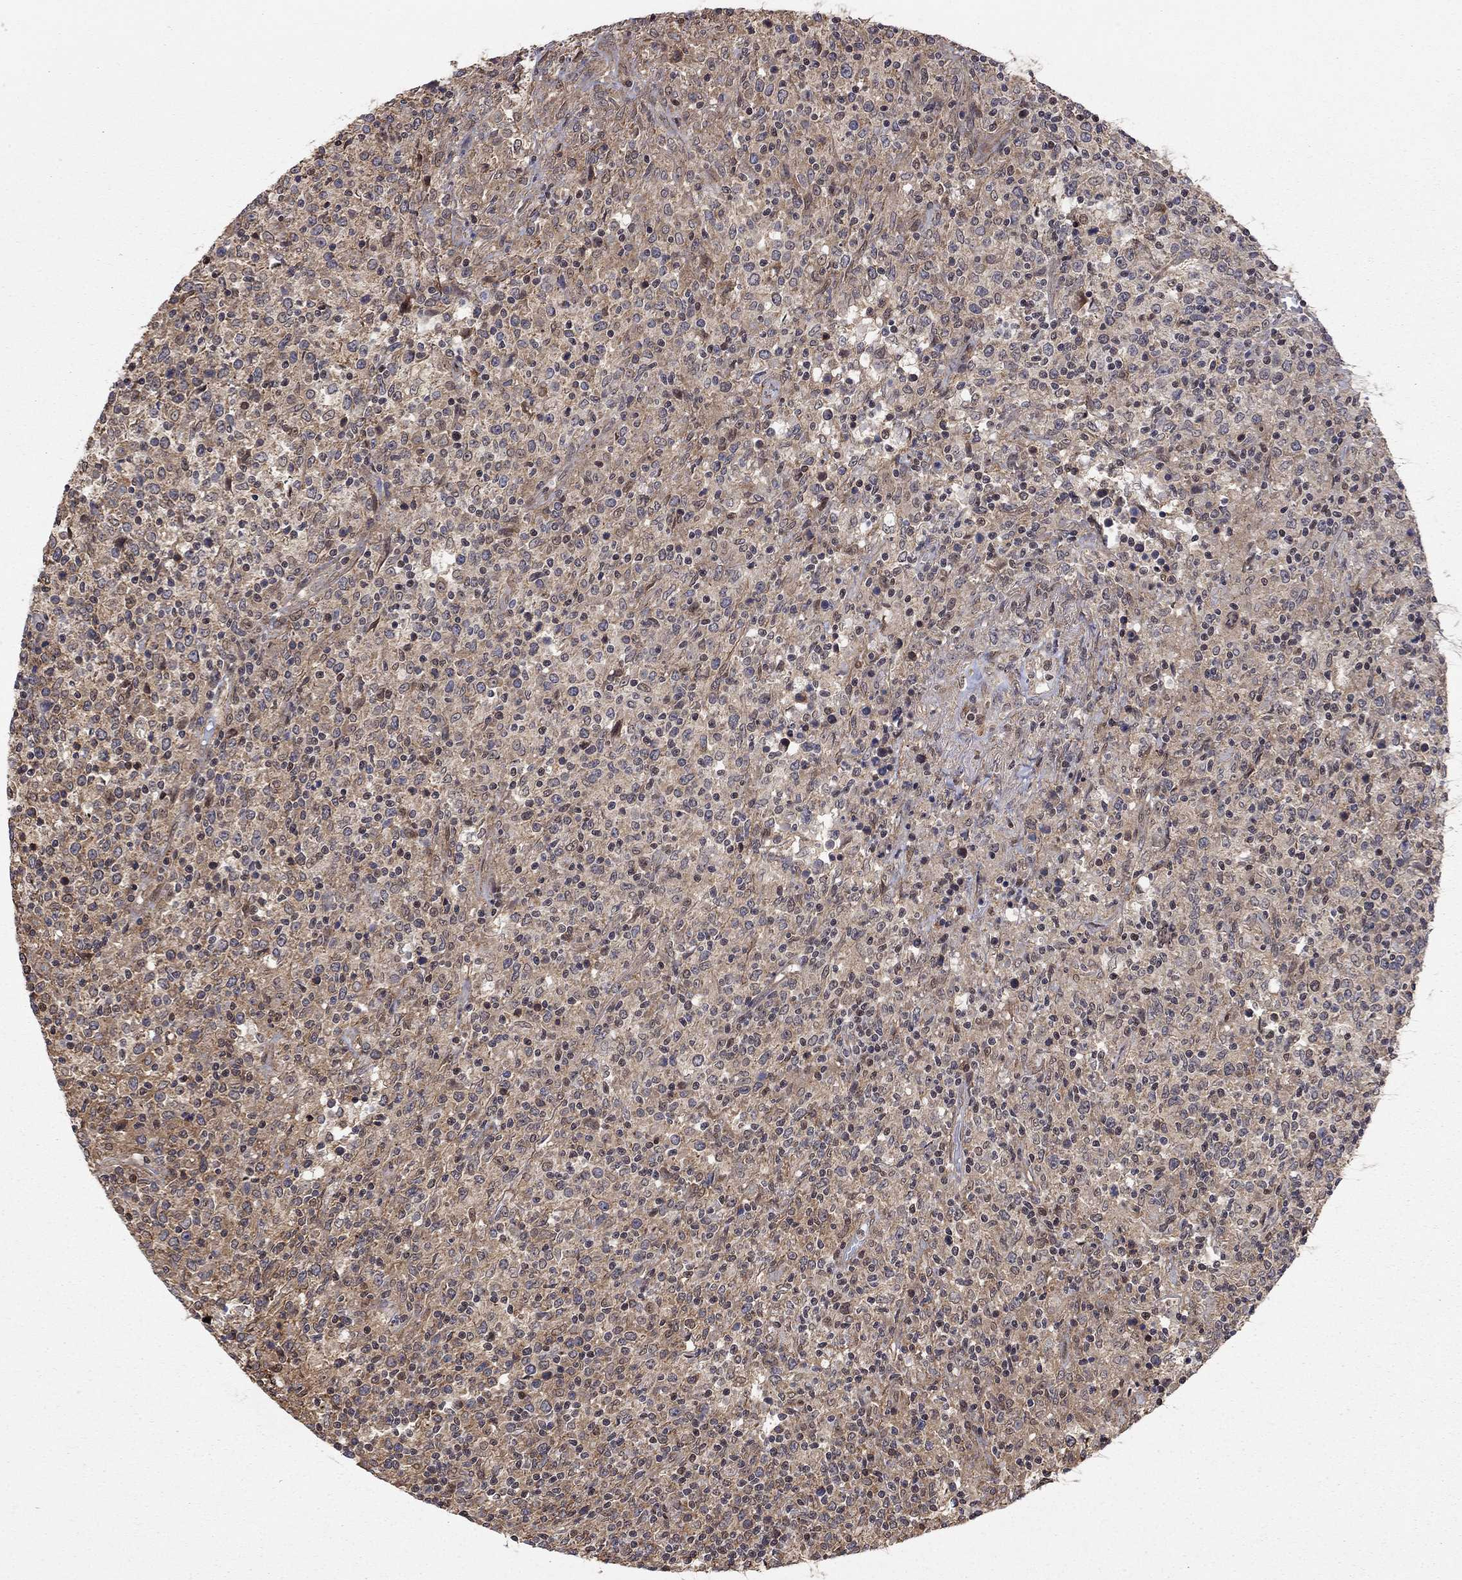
{"staining": {"intensity": "weak", "quantity": "25%-75%", "location": "cytoplasmic/membranous"}, "tissue": "lymphoma", "cell_type": "Tumor cells", "image_type": "cancer", "snomed": [{"axis": "morphology", "description": "Malignant lymphoma, non-Hodgkin's type, High grade"}, {"axis": "topography", "description": "Lung"}], "caption": "Lymphoma tissue shows weak cytoplasmic/membranous staining in about 25%-75% of tumor cells, visualized by immunohistochemistry. Nuclei are stained in blue.", "gene": "TDP1", "patient": {"sex": "male", "age": 79}}